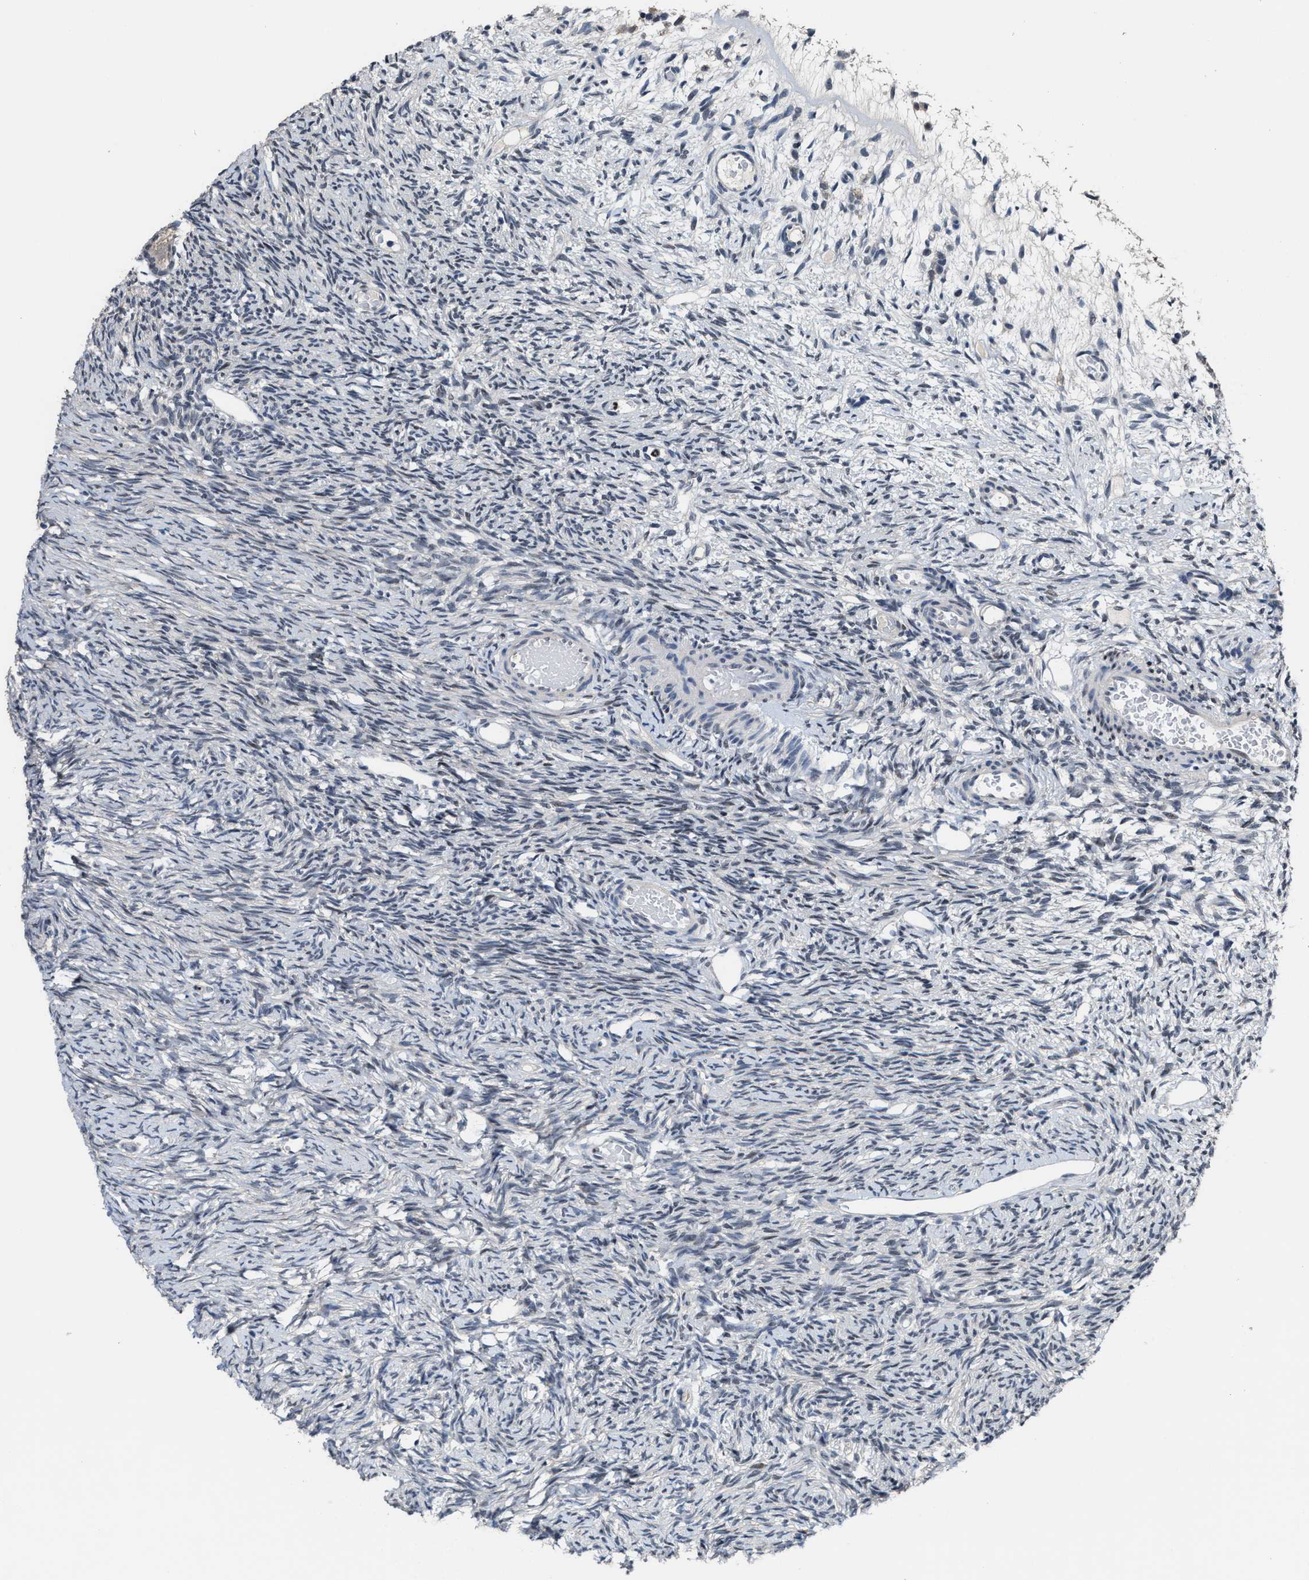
{"staining": {"intensity": "negative", "quantity": "none", "location": "none"}, "tissue": "ovary", "cell_type": "Ovarian stroma cells", "image_type": "normal", "snomed": [{"axis": "morphology", "description": "Normal tissue, NOS"}, {"axis": "topography", "description": "Ovary"}], "caption": "High magnification brightfield microscopy of normal ovary stained with DAB (brown) and counterstained with hematoxylin (blue): ovarian stroma cells show no significant positivity. The staining is performed using DAB (3,3'-diaminobenzidine) brown chromogen with nuclei counter-stained in using hematoxylin.", "gene": "ZNF20", "patient": {"sex": "female", "age": 33}}